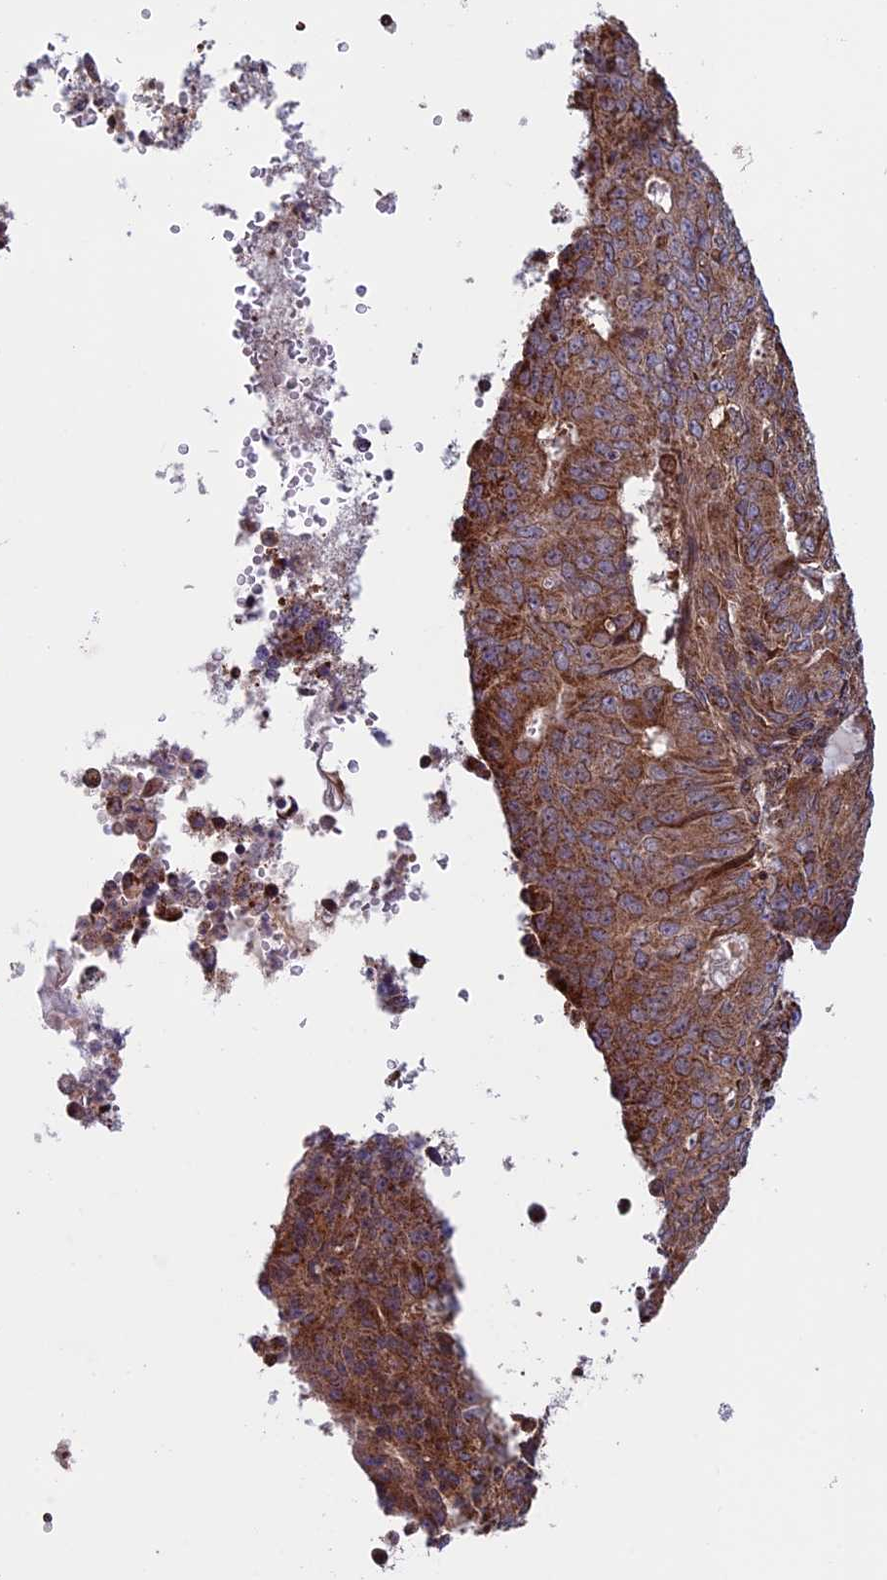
{"staining": {"intensity": "moderate", "quantity": ">75%", "location": "cytoplasmic/membranous"}, "tissue": "endometrial cancer", "cell_type": "Tumor cells", "image_type": "cancer", "snomed": [{"axis": "morphology", "description": "Adenocarcinoma, NOS"}, {"axis": "topography", "description": "Endometrium"}], "caption": "Endometrial cancer stained for a protein reveals moderate cytoplasmic/membranous positivity in tumor cells. (brown staining indicates protein expression, while blue staining denotes nuclei).", "gene": "CCDC8", "patient": {"sex": "female", "age": 32}}